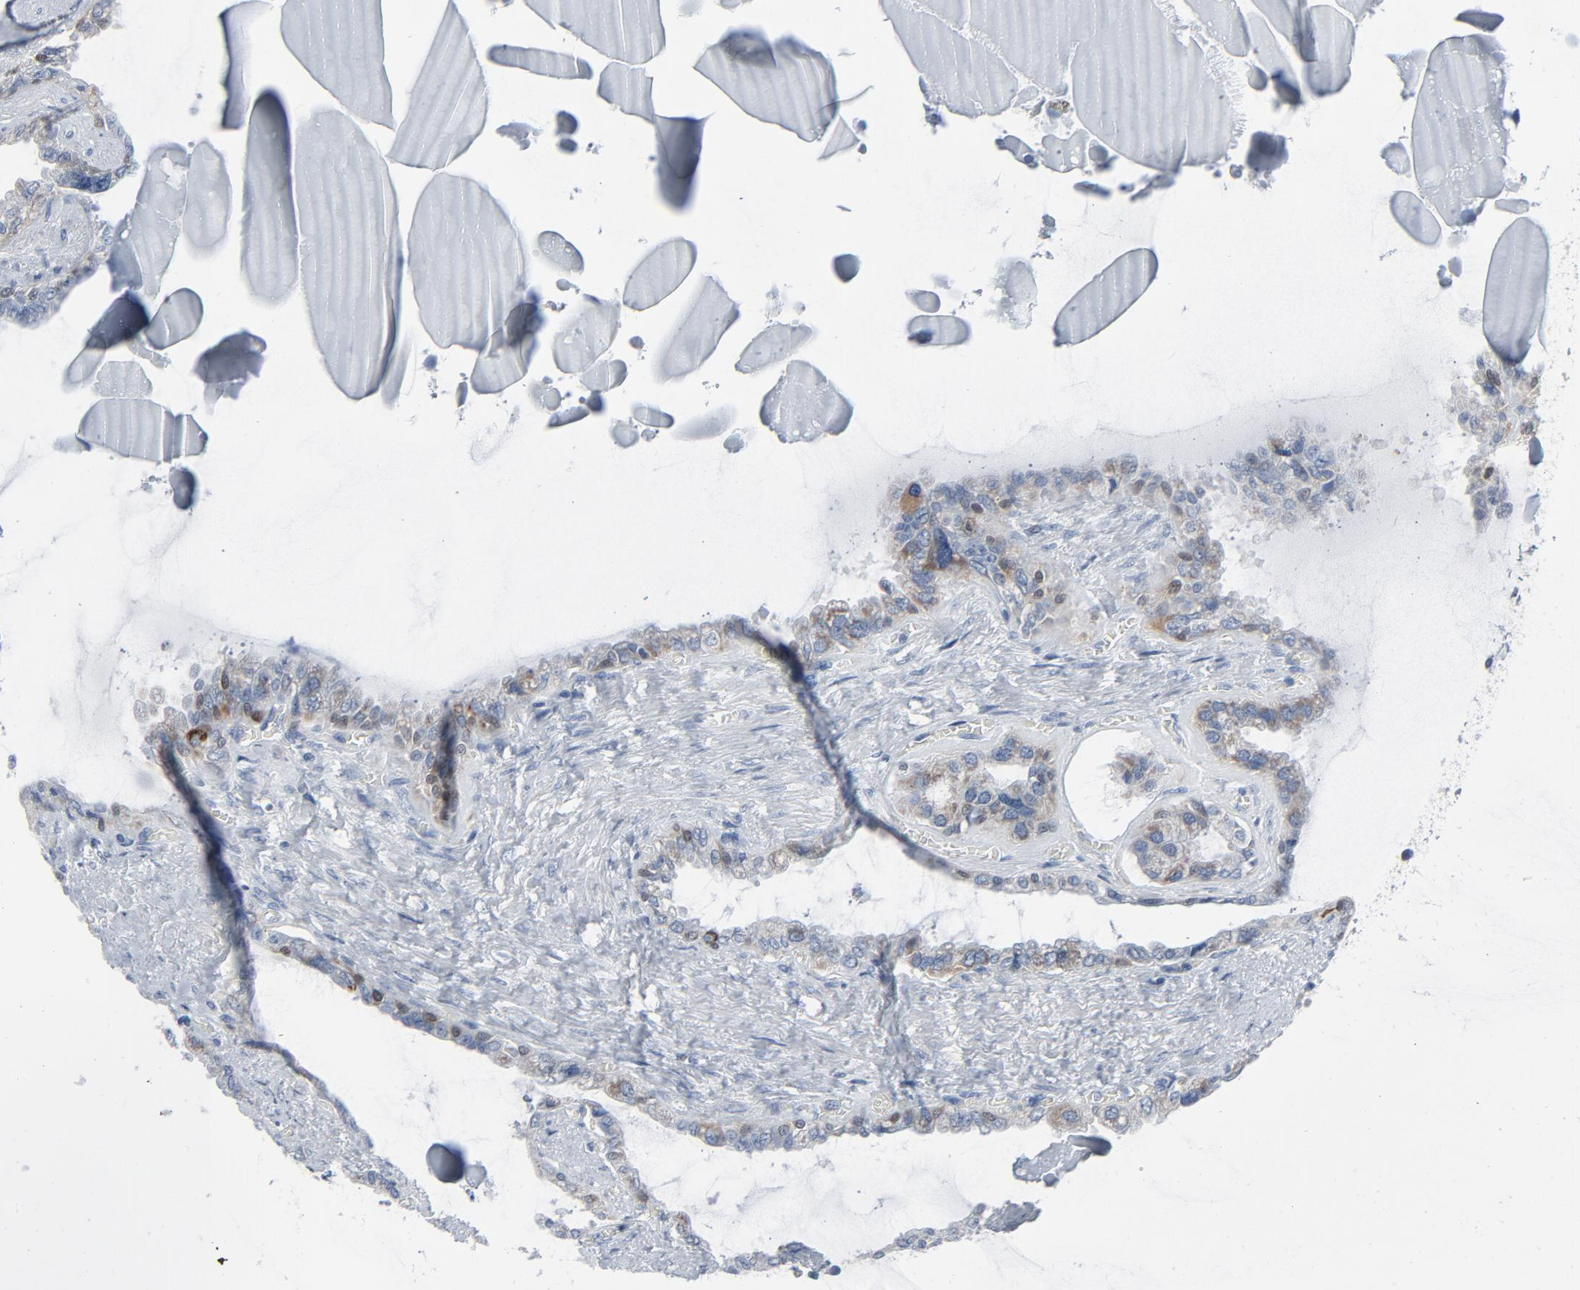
{"staining": {"intensity": "weak", "quantity": "<25%", "location": "cytoplasmic/membranous"}, "tissue": "seminal vesicle", "cell_type": "Glandular cells", "image_type": "normal", "snomed": [{"axis": "morphology", "description": "Normal tissue, NOS"}, {"axis": "morphology", "description": "Inflammation, NOS"}, {"axis": "topography", "description": "Urinary bladder"}, {"axis": "topography", "description": "Prostate"}, {"axis": "topography", "description": "Seminal veicle"}], "caption": "Immunohistochemical staining of normal human seminal vesicle exhibits no significant staining in glandular cells.", "gene": "GPX2", "patient": {"sex": "male", "age": 82}}